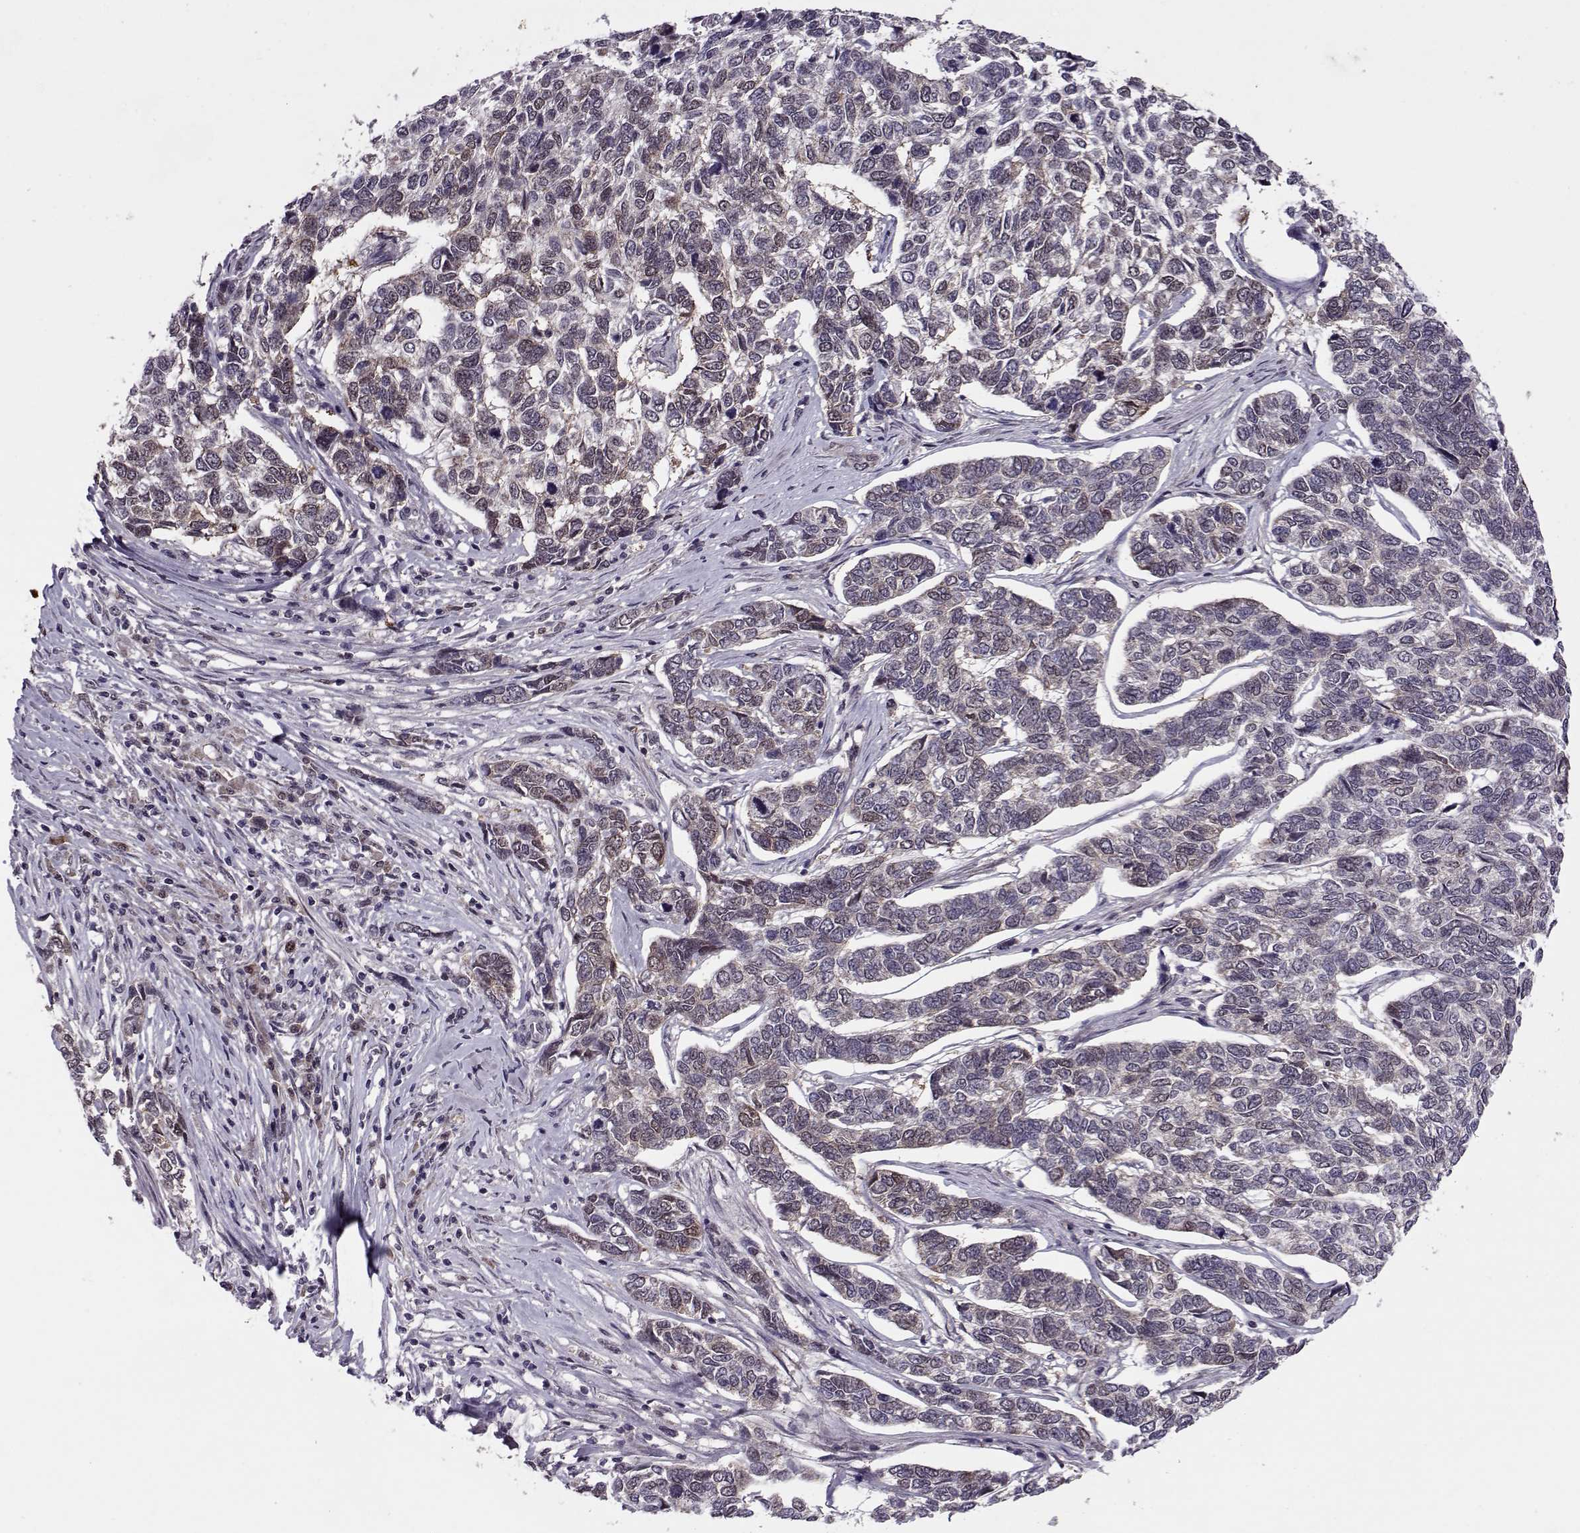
{"staining": {"intensity": "negative", "quantity": "none", "location": "none"}, "tissue": "skin cancer", "cell_type": "Tumor cells", "image_type": "cancer", "snomed": [{"axis": "morphology", "description": "Basal cell carcinoma"}, {"axis": "topography", "description": "Skin"}], "caption": "Immunohistochemistry (IHC) histopathology image of neoplastic tissue: human basal cell carcinoma (skin) stained with DAB shows no significant protein expression in tumor cells.", "gene": "CDK4", "patient": {"sex": "female", "age": 65}}